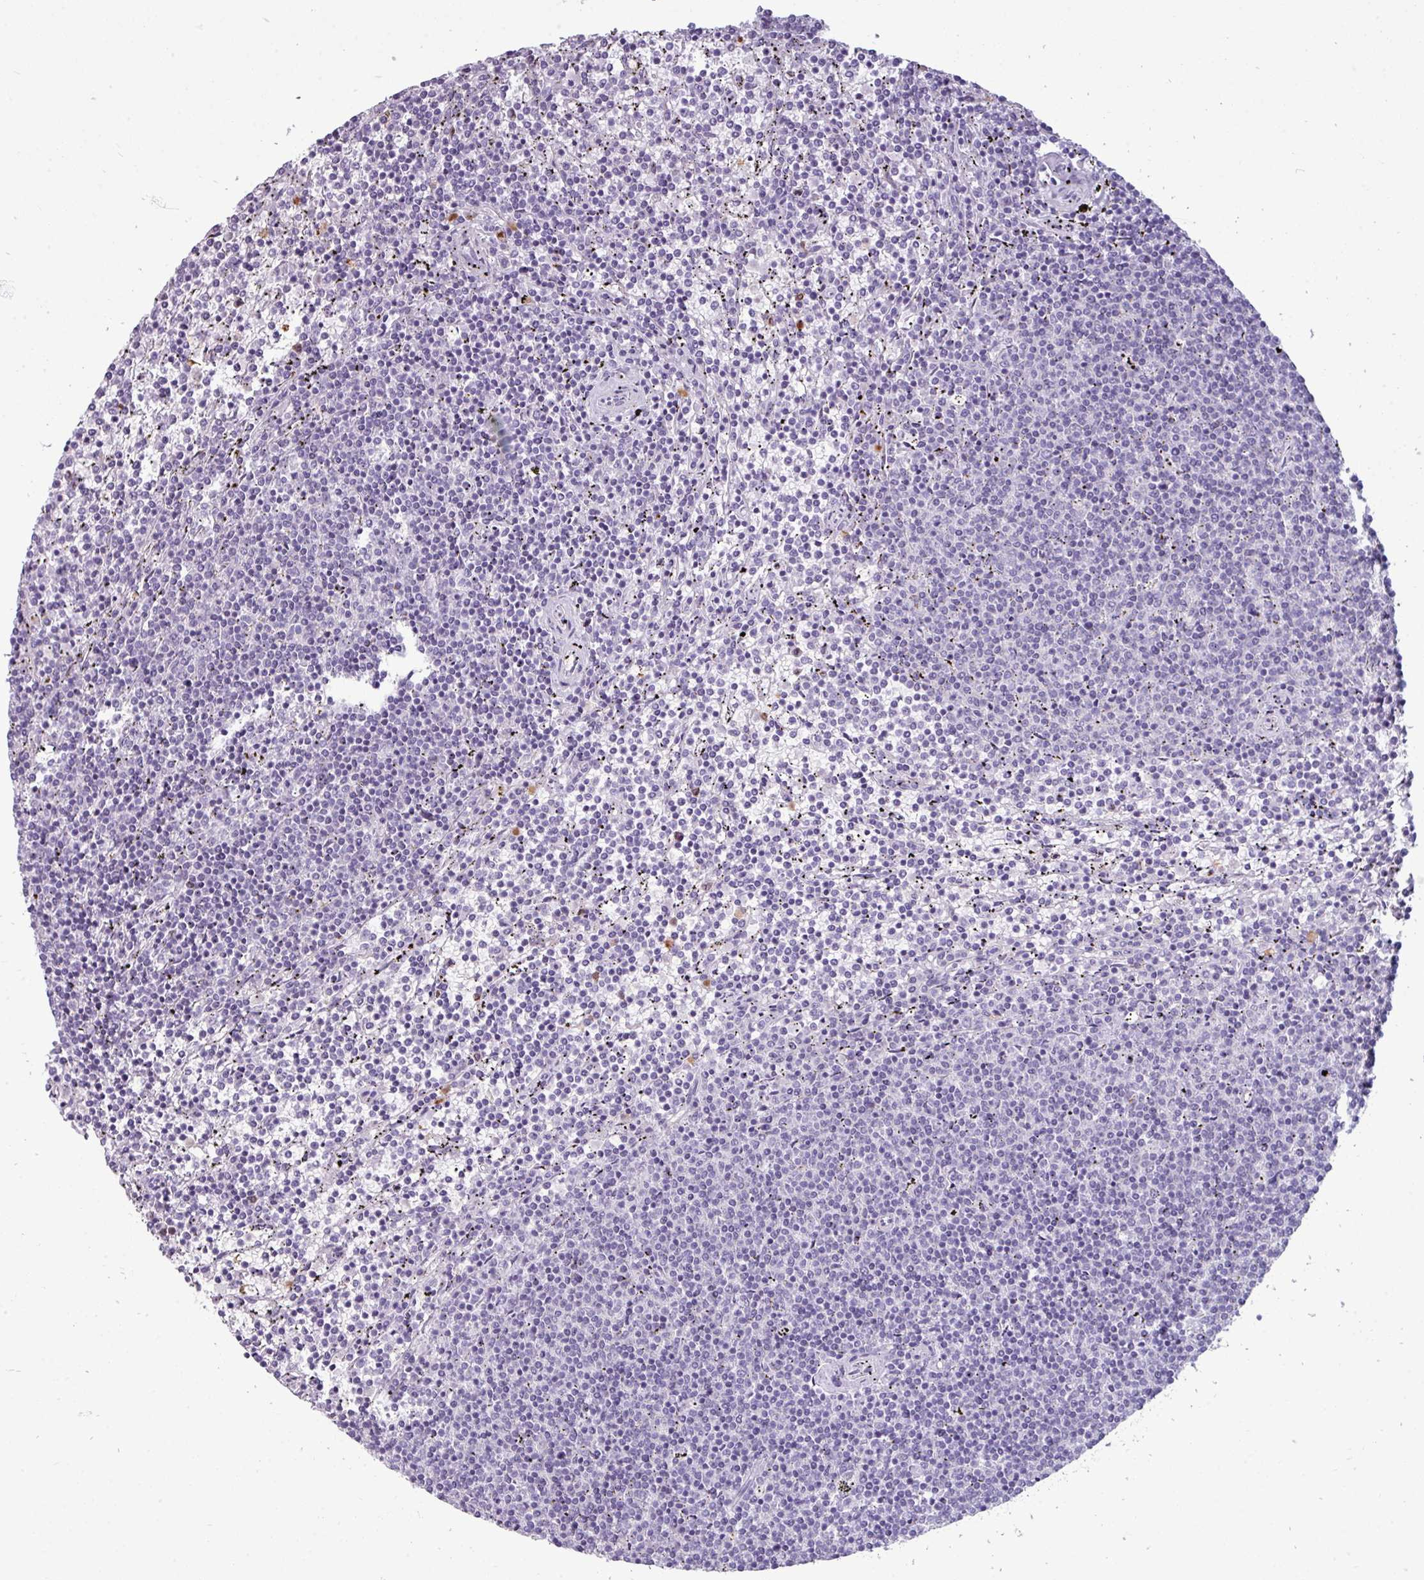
{"staining": {"intensity": "negative", "quantity": "none", "location": "none"}, "tissue": "lymphoma", "cell_type": "Tumor cells", "image_type": "cancer", "snomed": [{"axis": "morphology", "description": "Malignant lymphoma, non-Hodgkin's type, Low grade"}, {"axis": "topography", "description": "Spleen"}], "caption": "This is an immunohistochemistry (IHC) photomicrograph of human malignant lymphoma, non-Hodgkin's type (low-grade). There is no expression in tumor cells.", "gene": "TRIM39", "patient": {"sex": "female", "age": 50}}